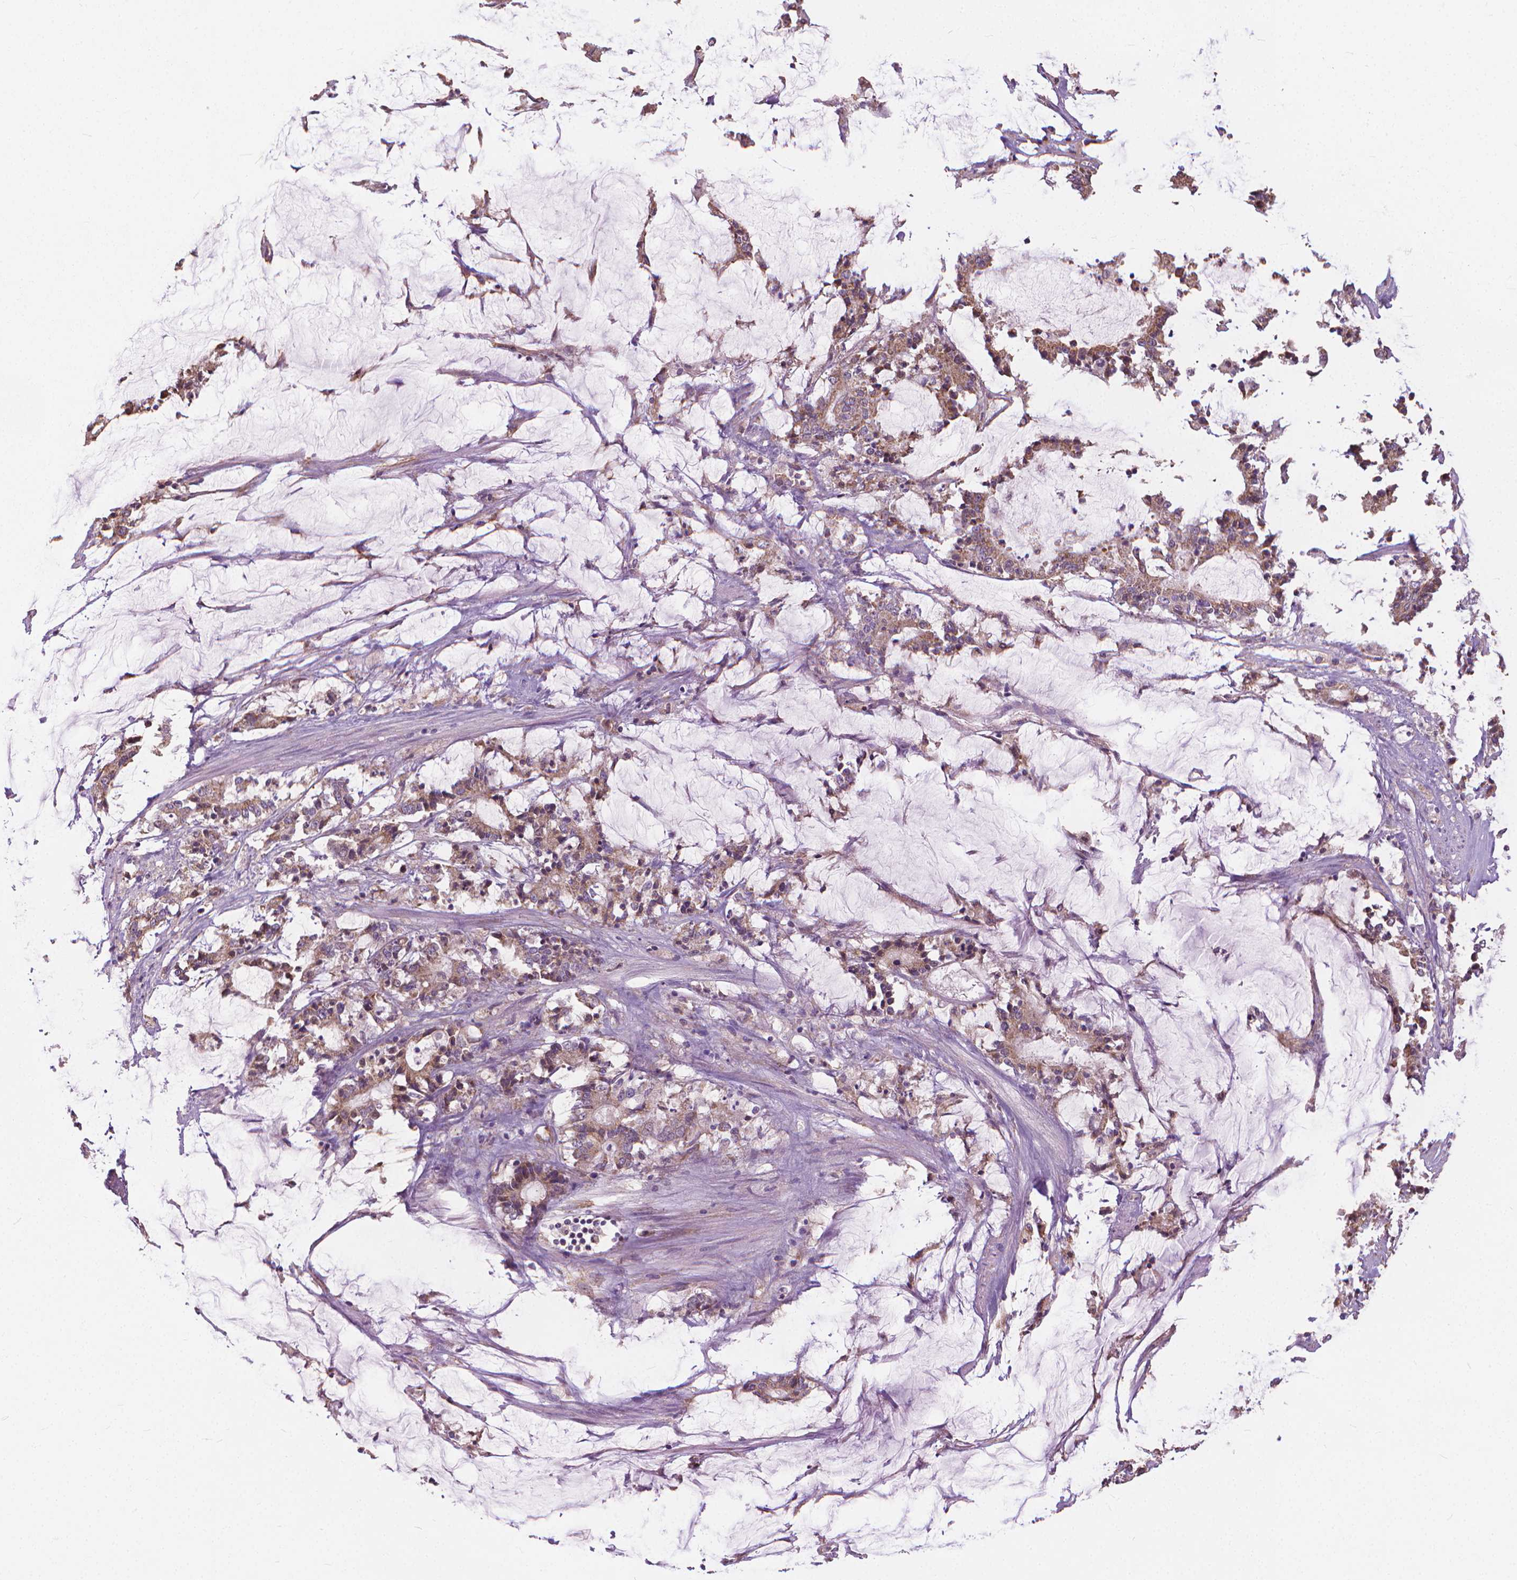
{"staining": {"intensity": "weak", "quantity": "25%-75%", "location": "cytoplasmic/membranous"}, "tissue": "stomach cancer", "cell_type": "Tumor cells", "image_type": "cancer", "snomed": [{"axis": "morphology", "description": "Adenocarcinoma, NOS"}, {"axis": "topography", "description": "Stomach, upper"}], "caption": "A brown stain labels weak cytoplasmic/membranous positivity of a protein in human adenocarcinoma (stomach) tumor cells.", "gene": "NUDT1", "patient": {"sex": "male", "age": 68}}